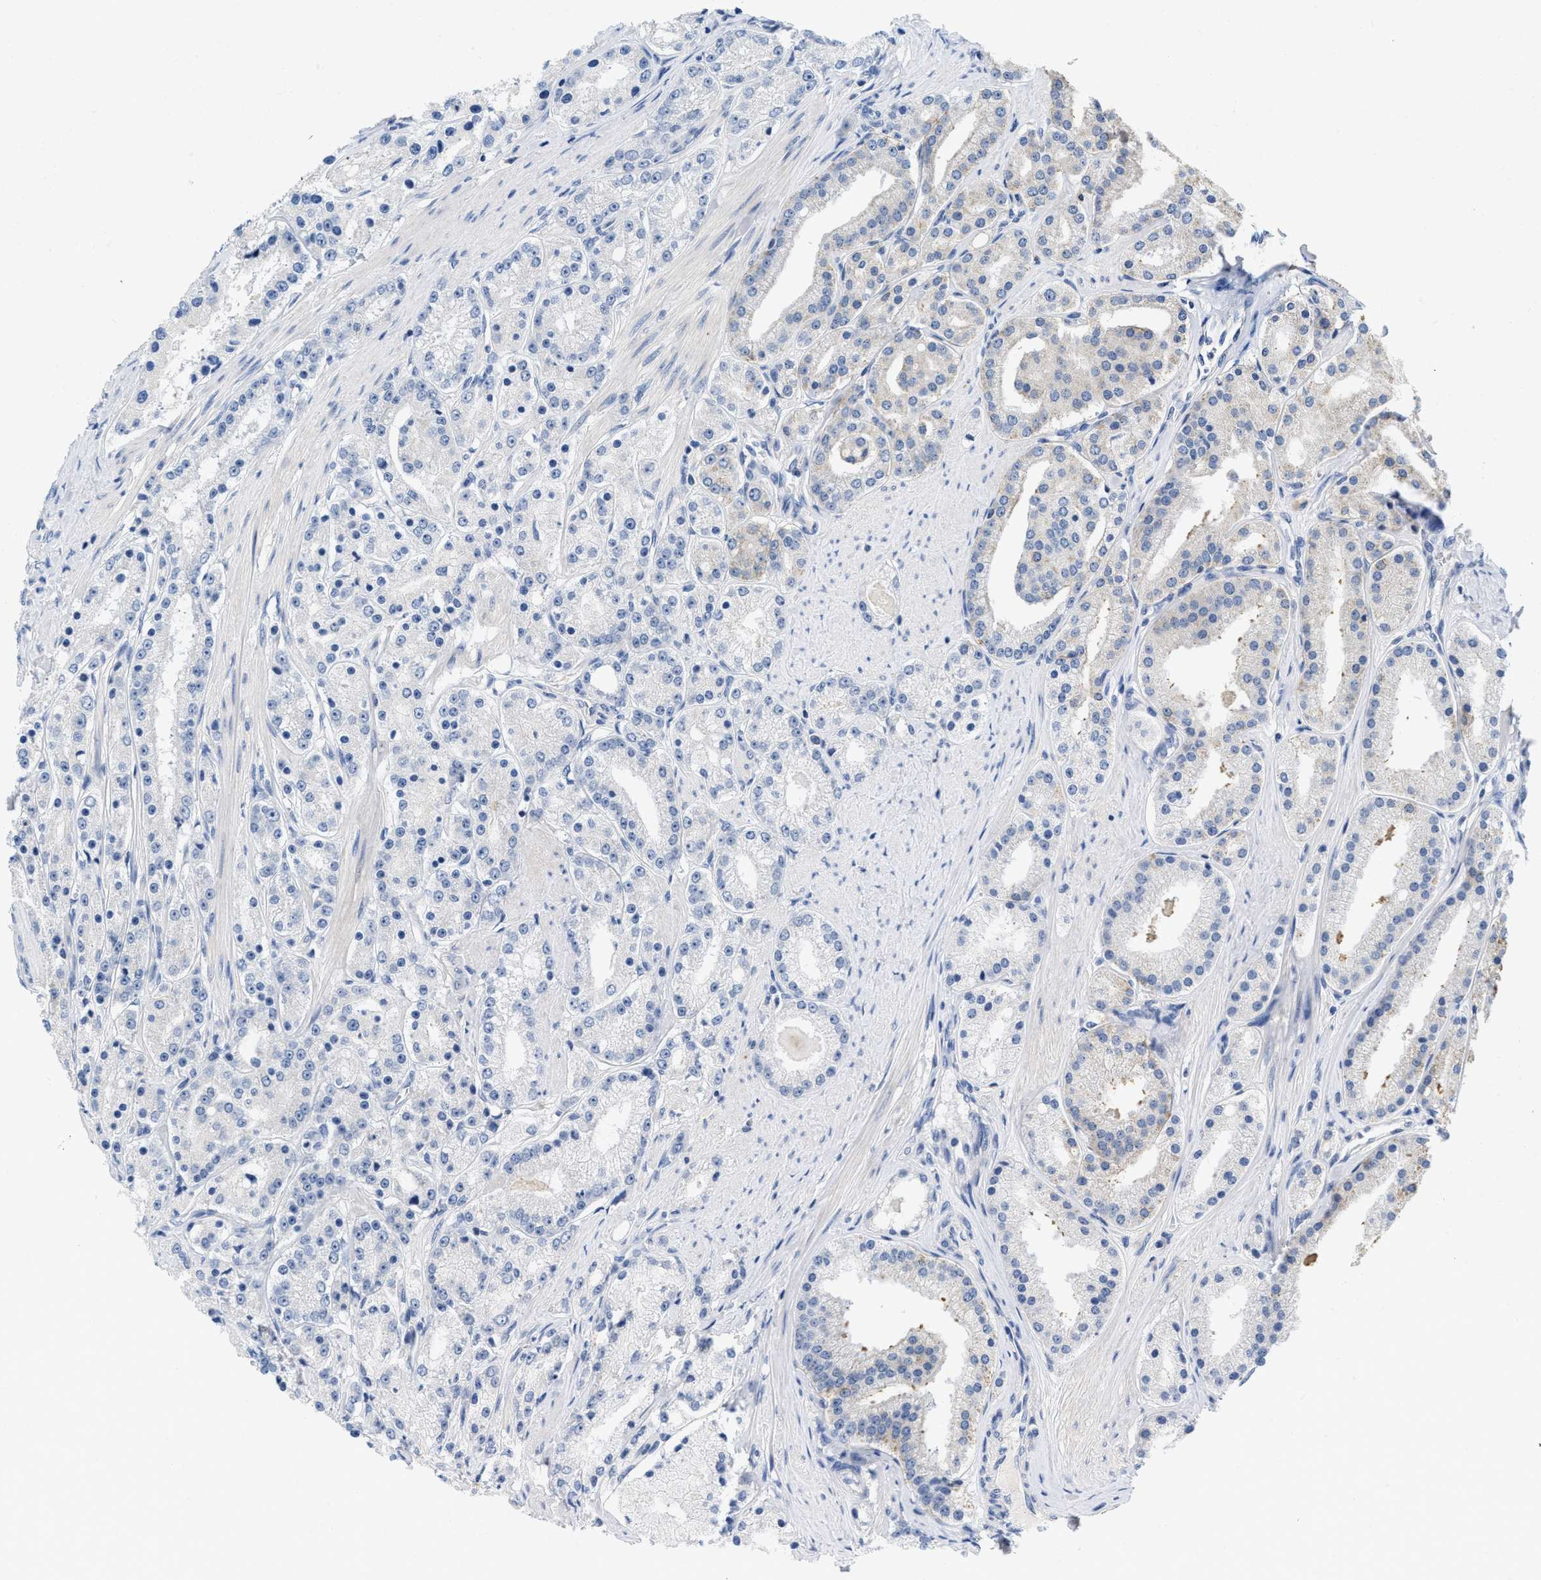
{"staining": {"intensity": "negative", "quantity": "none", "location": "none"}, "tissue": "prostate cancer", "cell_type": "Tumor cells", "image_type": "cancer", "snomed": [{"axis": "morphology", "description": "Adenocarcinoma, Low grade"}, {"axis": "topography", "description": "Prostate"}], "caption": "Image shows no protein positivity in tumor cells of low-grade adenocarcinoma (prostate) tissue.", "gene": "PYY", "patient": {"sex": "male", "age": 63}}